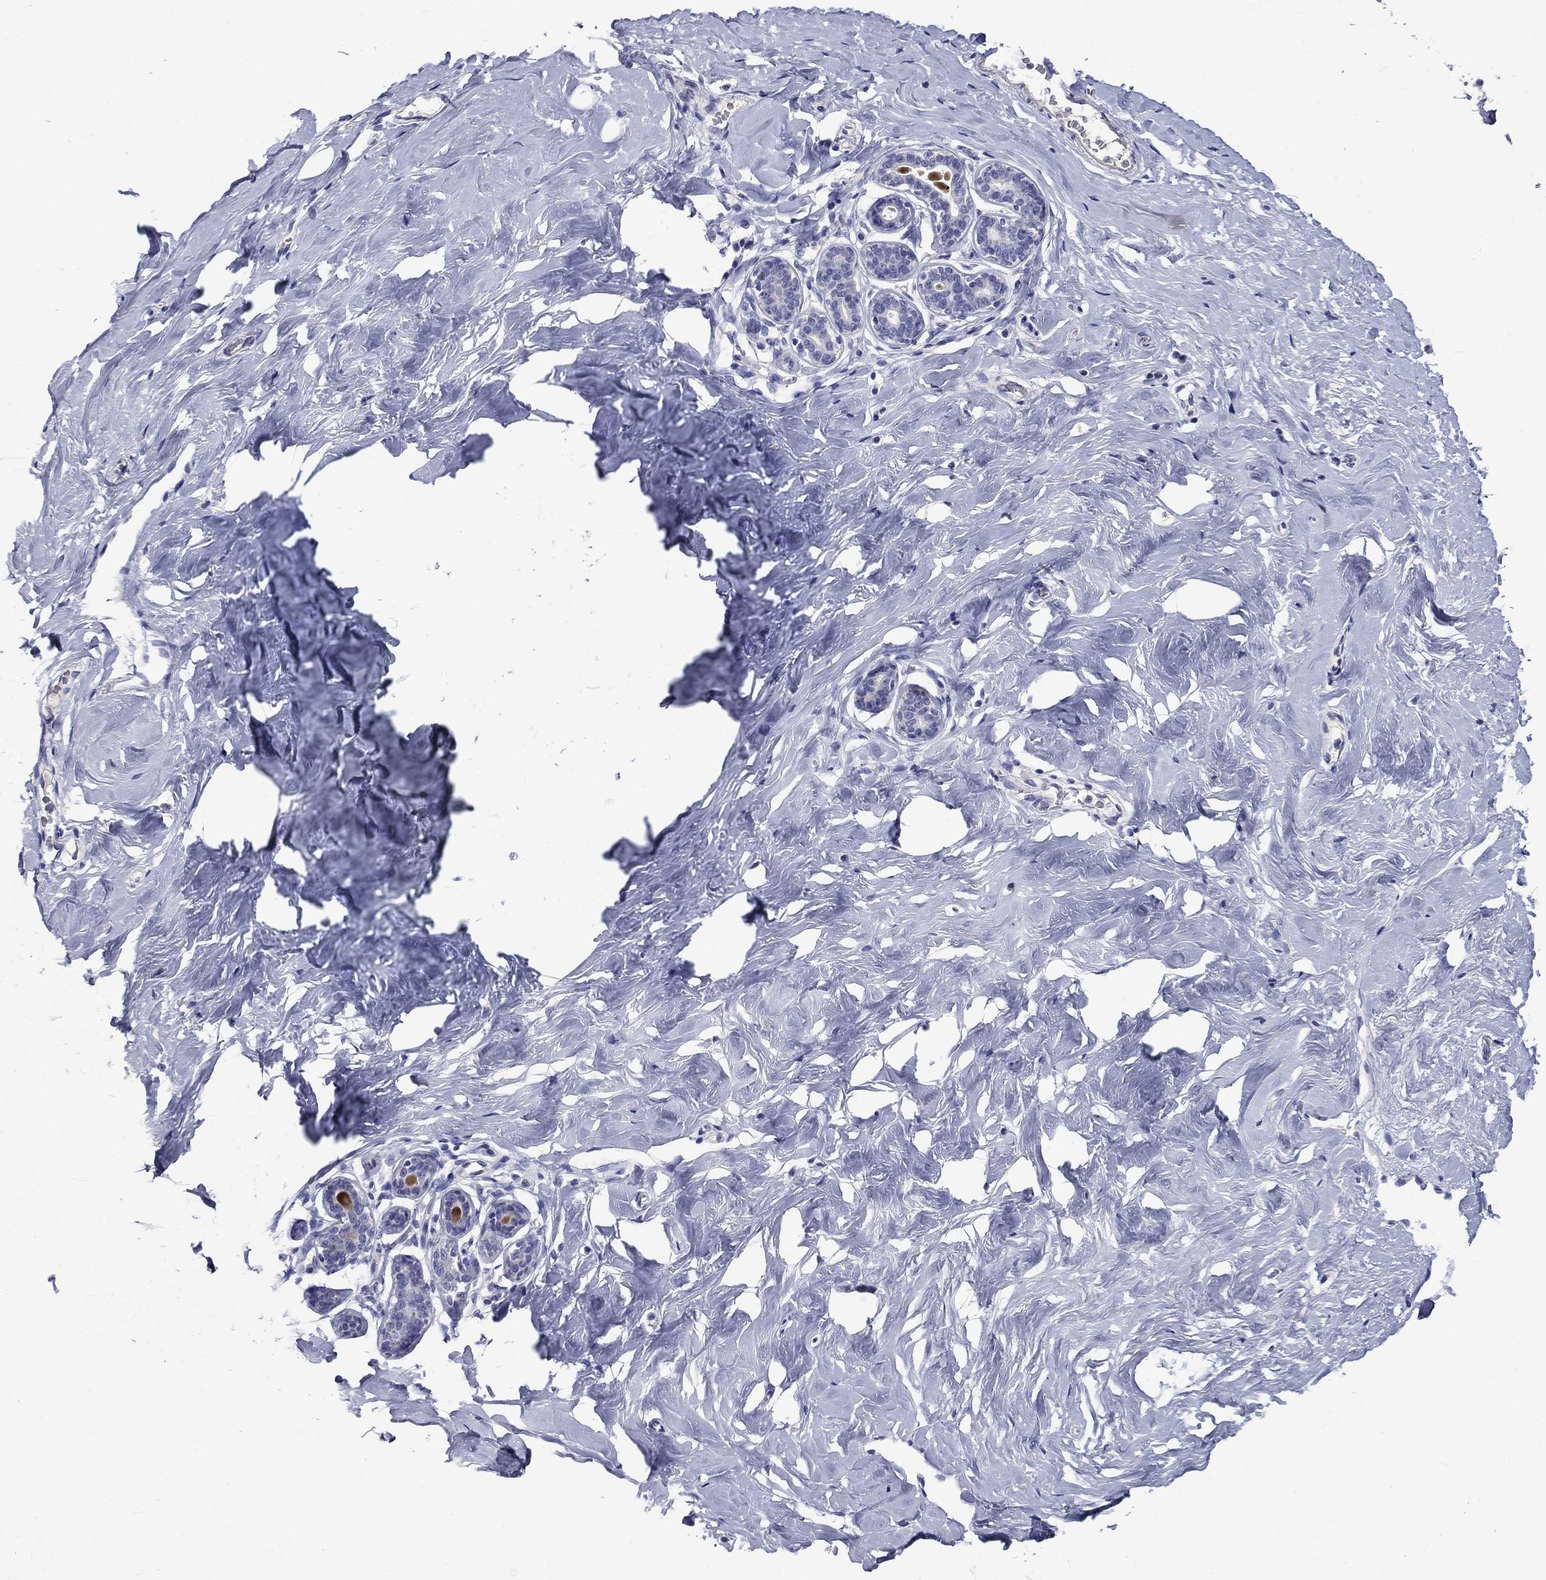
{"staining": {"intensity": "negative", "quantity": "none", "location": "none"}, "tissue": "breast", "cell_type": "Adipocytes", "image_type": "normal", "snomed": [{"axis": "morphology", "description": "Normal tissue, NOS"}, {"axis": "topography", "description": "Skin"}, {"axis": "topography", "description": "Breast"}], "caption": "The image displays no staining of adipocytes in normal breast. The staining was performed using DAB (3,3'-diaminobenzidine) to visualize the protein expression in brown, while the nuclei were stained in blue with hematoxylin (Magnification: 20x).", "gene": "CNDP1", "patient": {"sex": "female", "age": 43}}